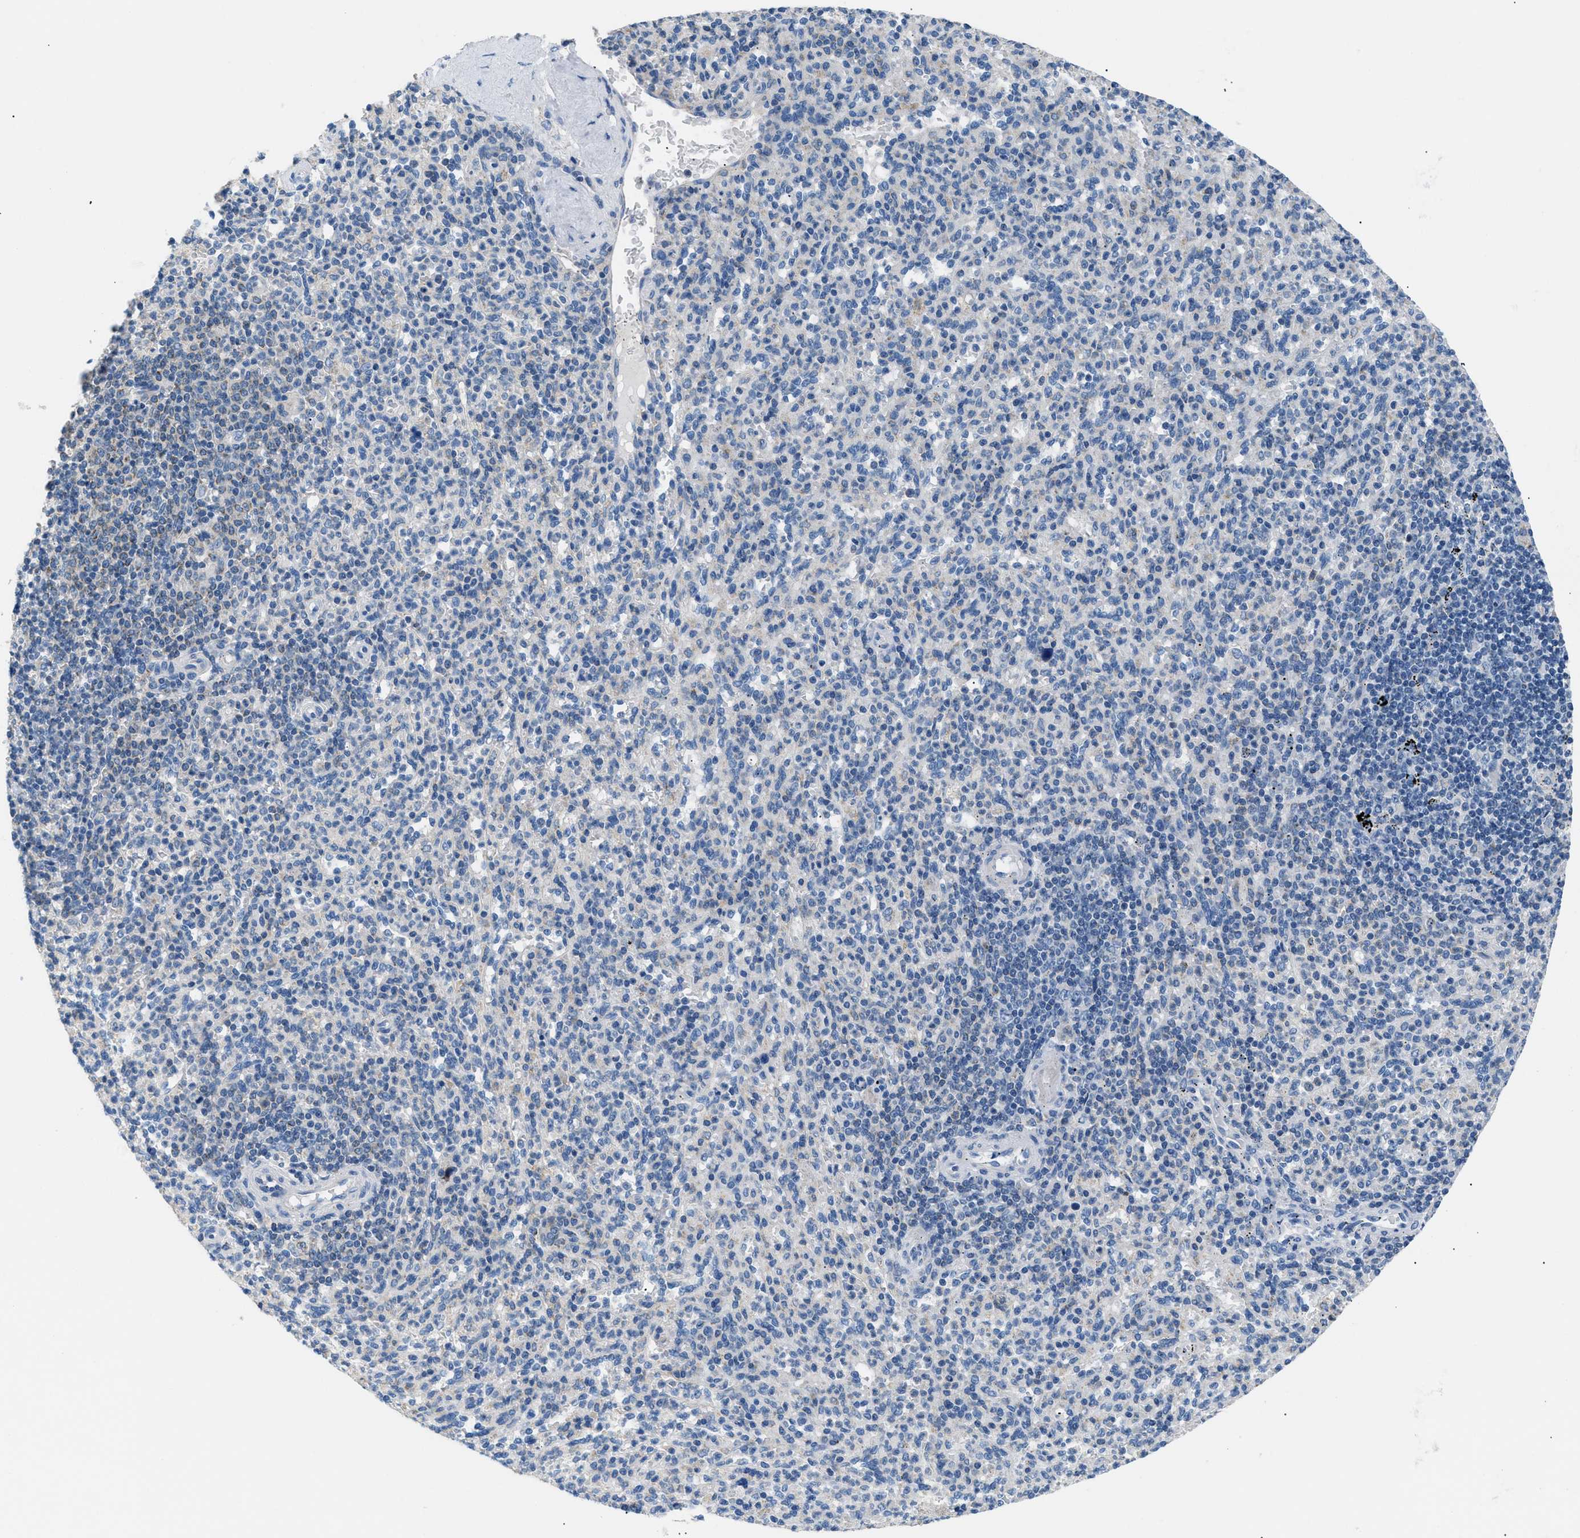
{"staining": {"intensity": "moderate", "quantity": "<25%", "location": "cytoplasmic/membranous"}, "tissue": "spleen", "cell_type": "Cells in red pulp", "image_type": "normal", "snomed": [{"axis": "morphology", "description": "Normal tissue, NOS"}, {"axis": "topography", "description": "Spleen"}], "caption": "This micrograph demonstrates IHC staining of normal human spleen, with low moderate cytoplasmic/membranous expression in about <25% of cells in red pulp.", "gene": "ILDR1", "patient": {"sex": "male", "age": 36}}